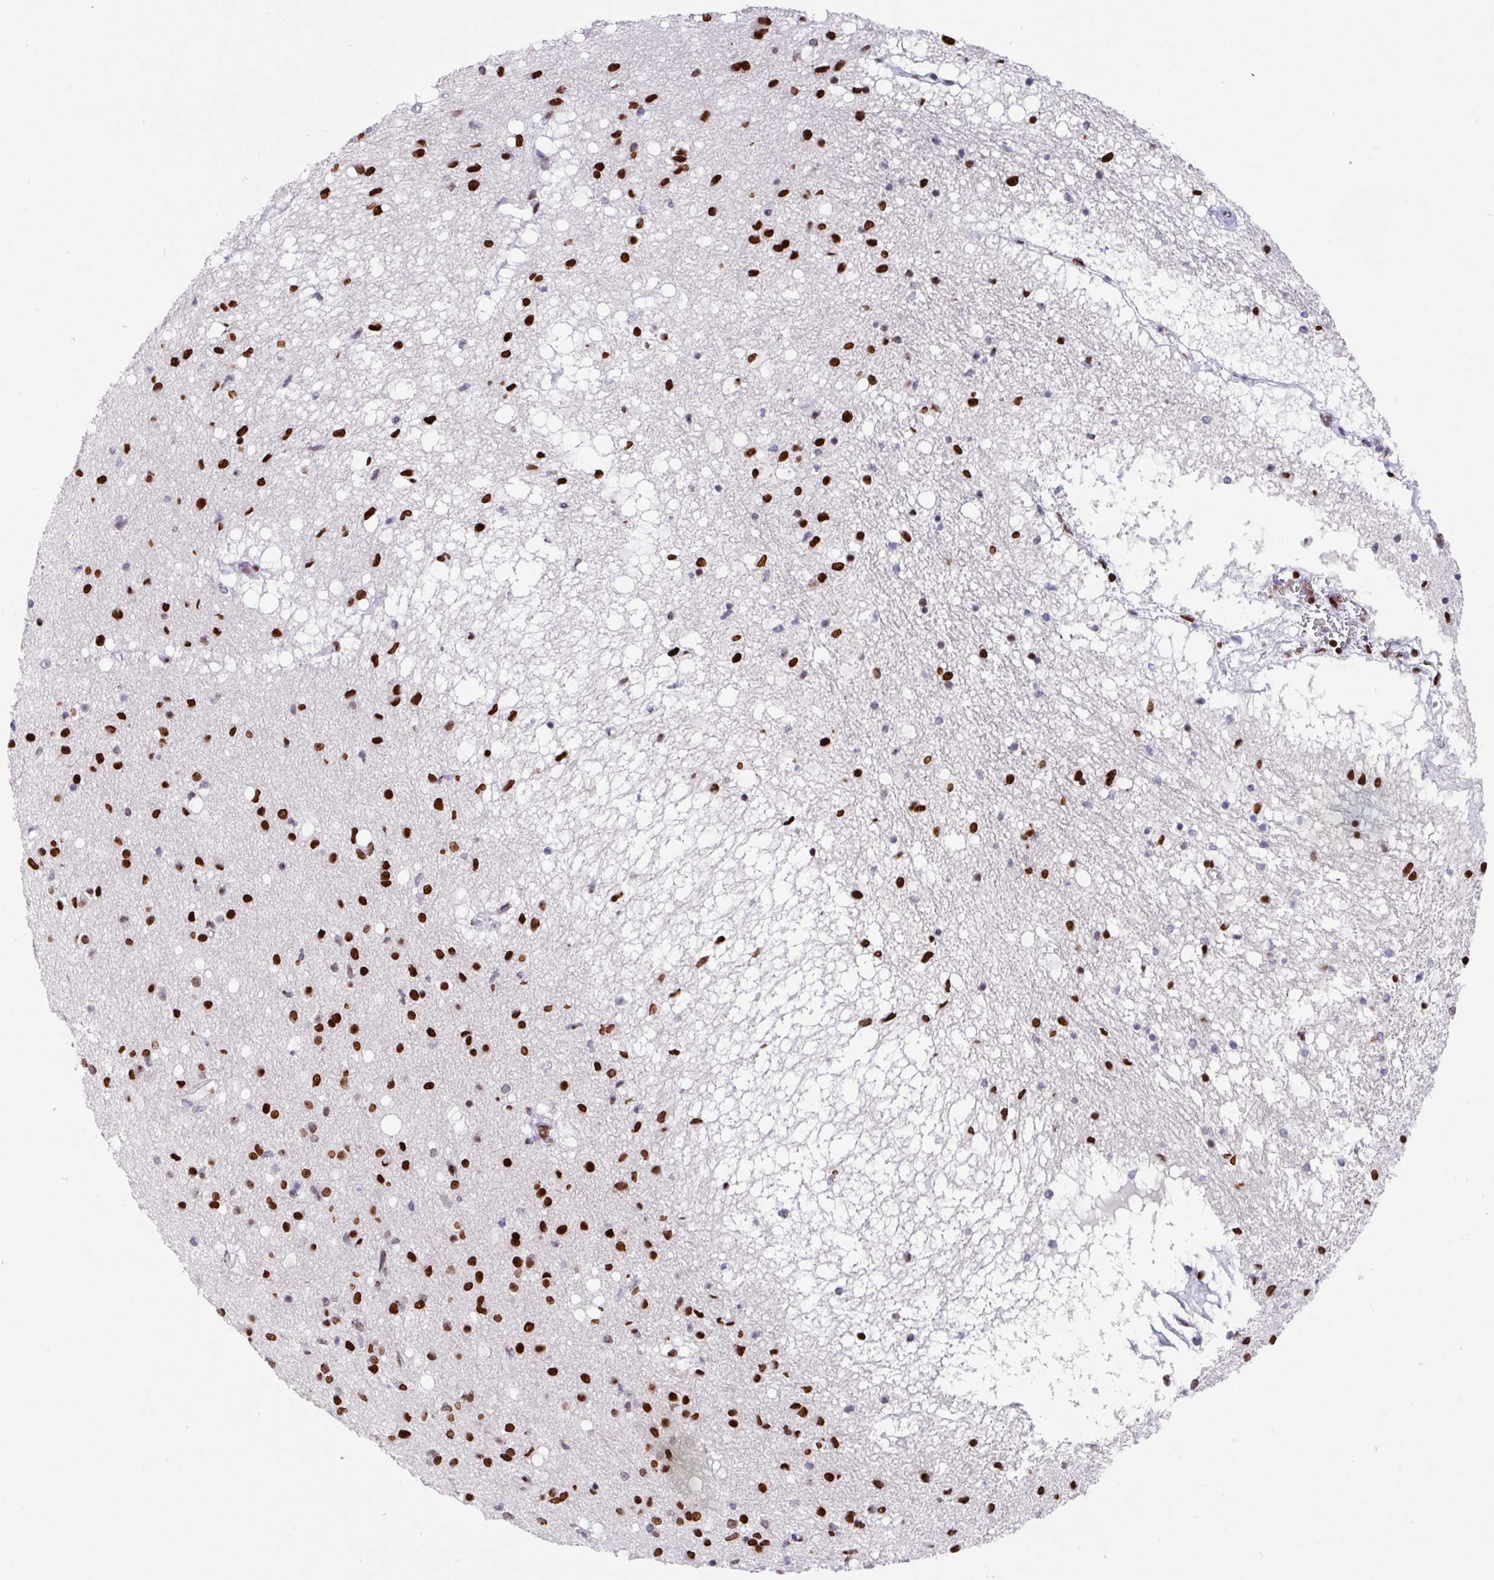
{"staining": {"intensity": "strong", "quantity": "25%-75%", "location": "nuclear"}, "tissue": "caudate", "cell_type": "Glial cells", "image_type": "normal", "snomed": [{"axis": "morphology", "description": "Normal tissue, NOS"}, {"axis": "topography", "description": "Lateral ventricle wall"}], "caption": "Protein staining by immunohistochemistry (IHC) demonstrates strong nuclear staining in about 25%-75% of glial cells in unremarkable caudate.", "gene": "TCF3", "patient": {"sex": "male", "age": 58}}